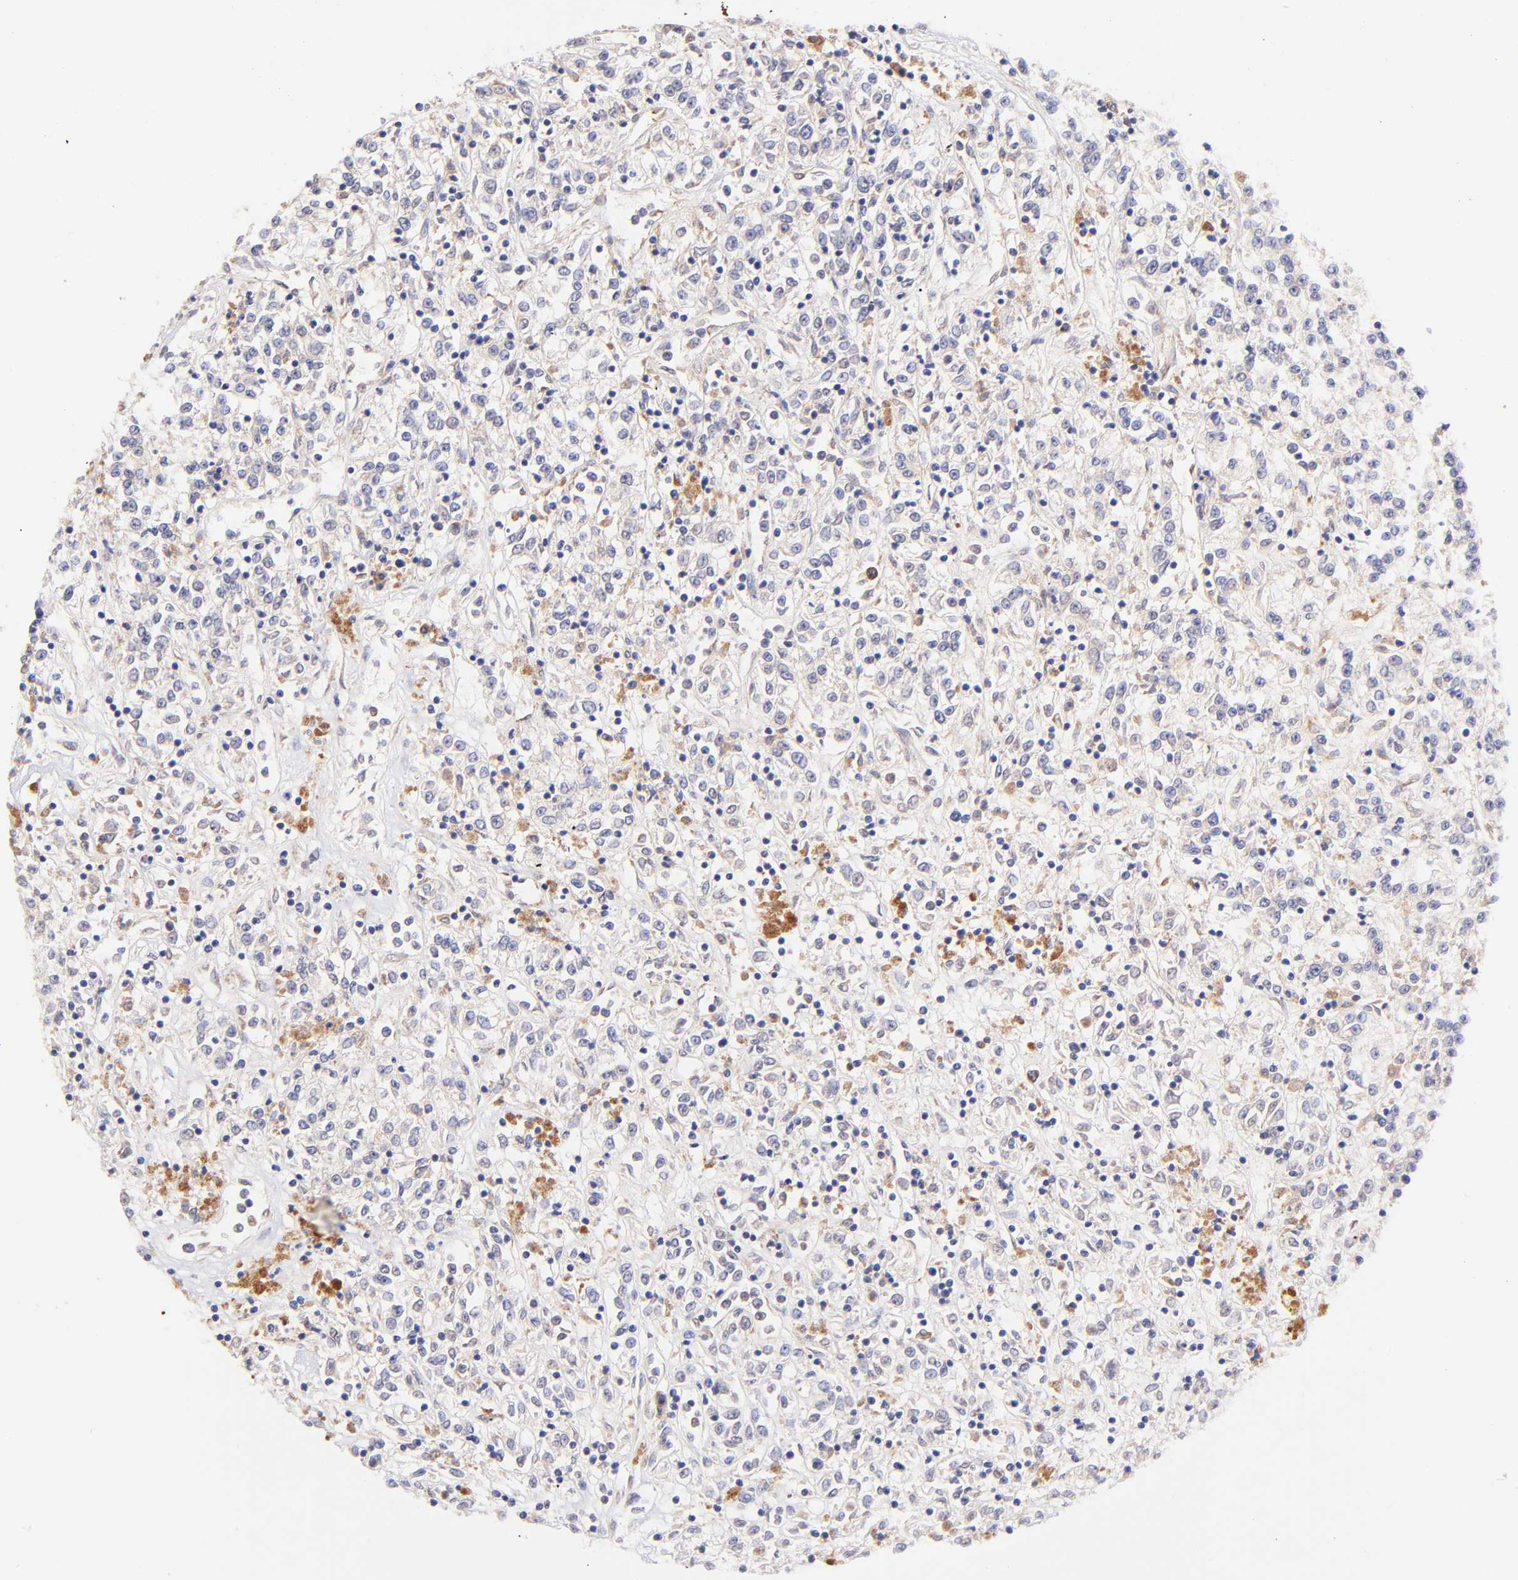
{"staining": {"intensity": "negative", "quantity": "none", "location": "none"}, "tissue": "renal cancer", "cell_type": "Tumor cells", "image_type": "cancer", "snomed": [{"axis": "morphology", "description": "Adenocarcinoma, NOS"}, {"axis": "topography", "description": "Kidney"}], "caption": "Tumor cells are negative for protein expression in human renal cancer.", "gene": "RPL11", "patient": {"sex": "female", "age": 76}}